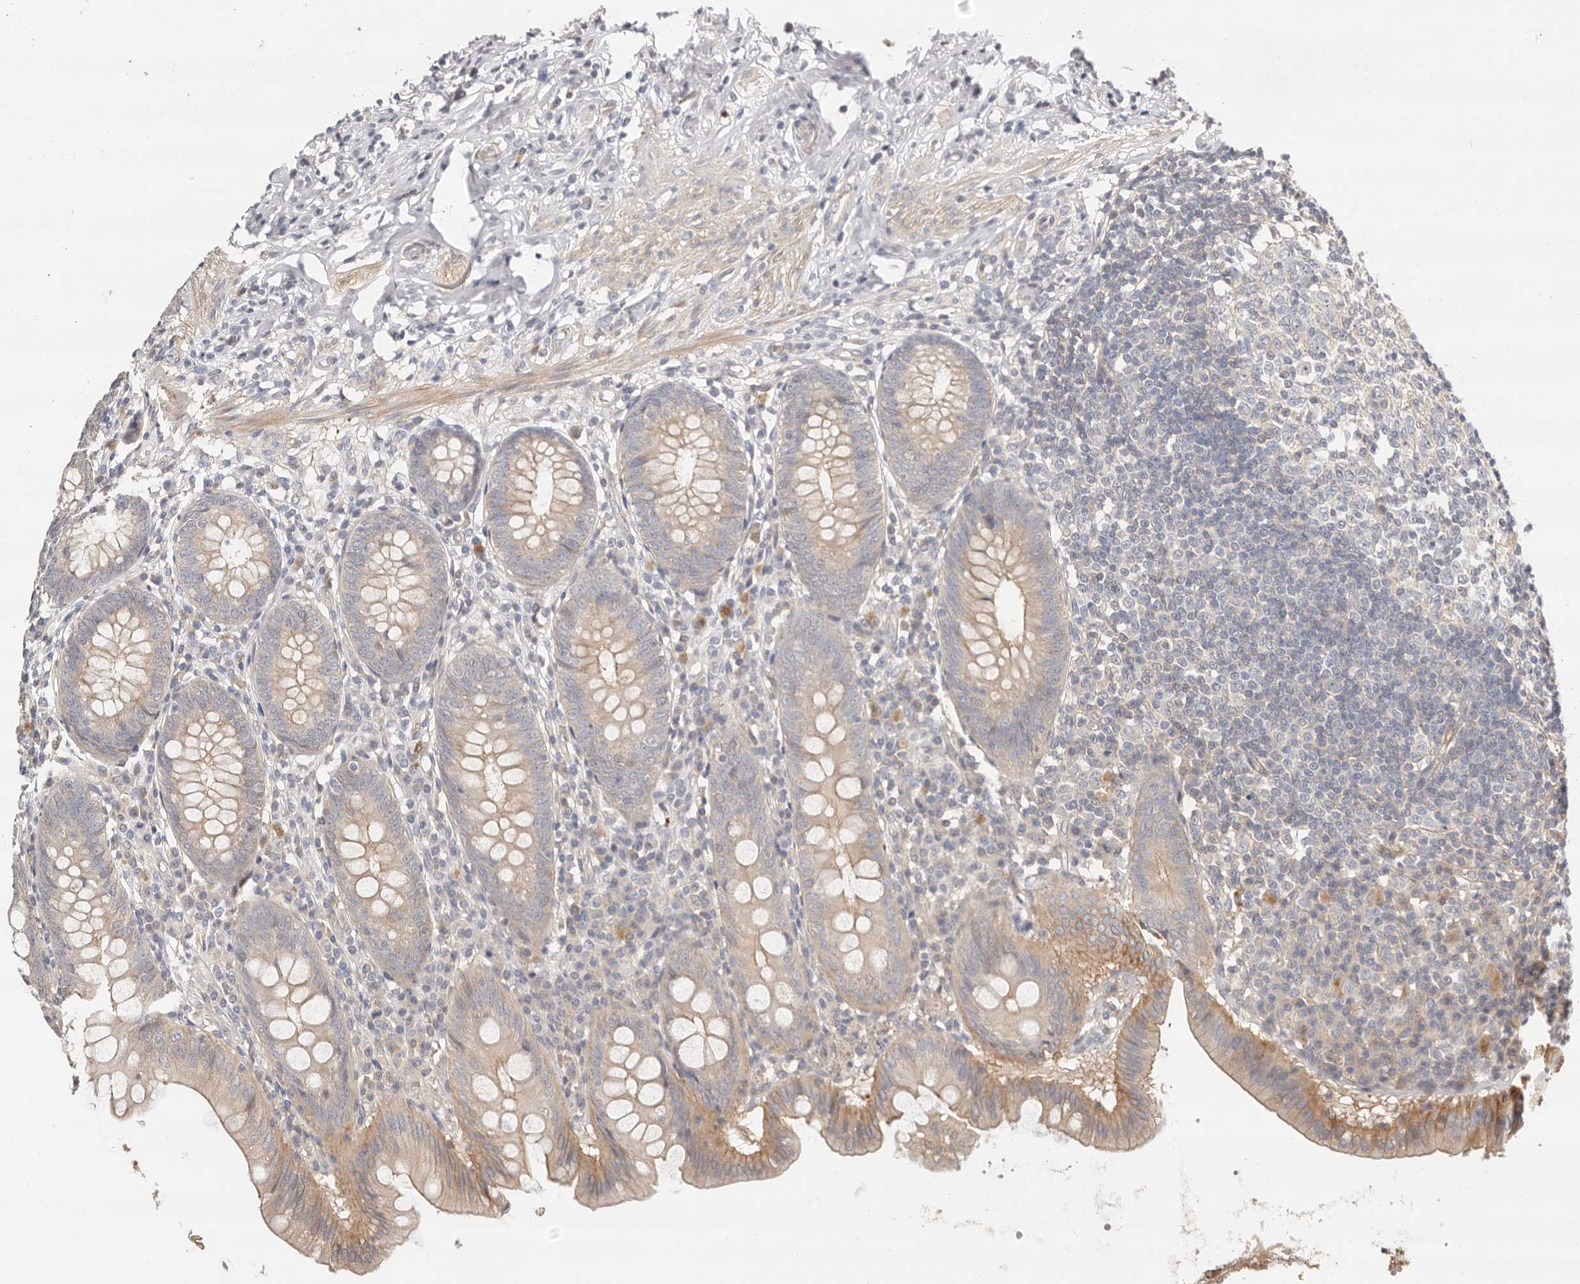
{"staining": {"intensity": "weak", "quantity": "25%-75%", "location": "cytoplasmic/membranous"}, "tissue": "appendix", "cell_type": "Glandular cells", "image_type": "normal", "snomed": [{"axis": "morphology", "description": "Normal tissue, NOS"}, {"axis": "topography", "description": "Appendix"}], "caption": "An immunohistochemistry micrograph of benign tissue is shown. Protein staining in brown labels weak cytoplasmic/membranous positivity in appendix within glandular cells.", "gene": "ZRANB1", "patient": {"sex": "female", "age": 54}}